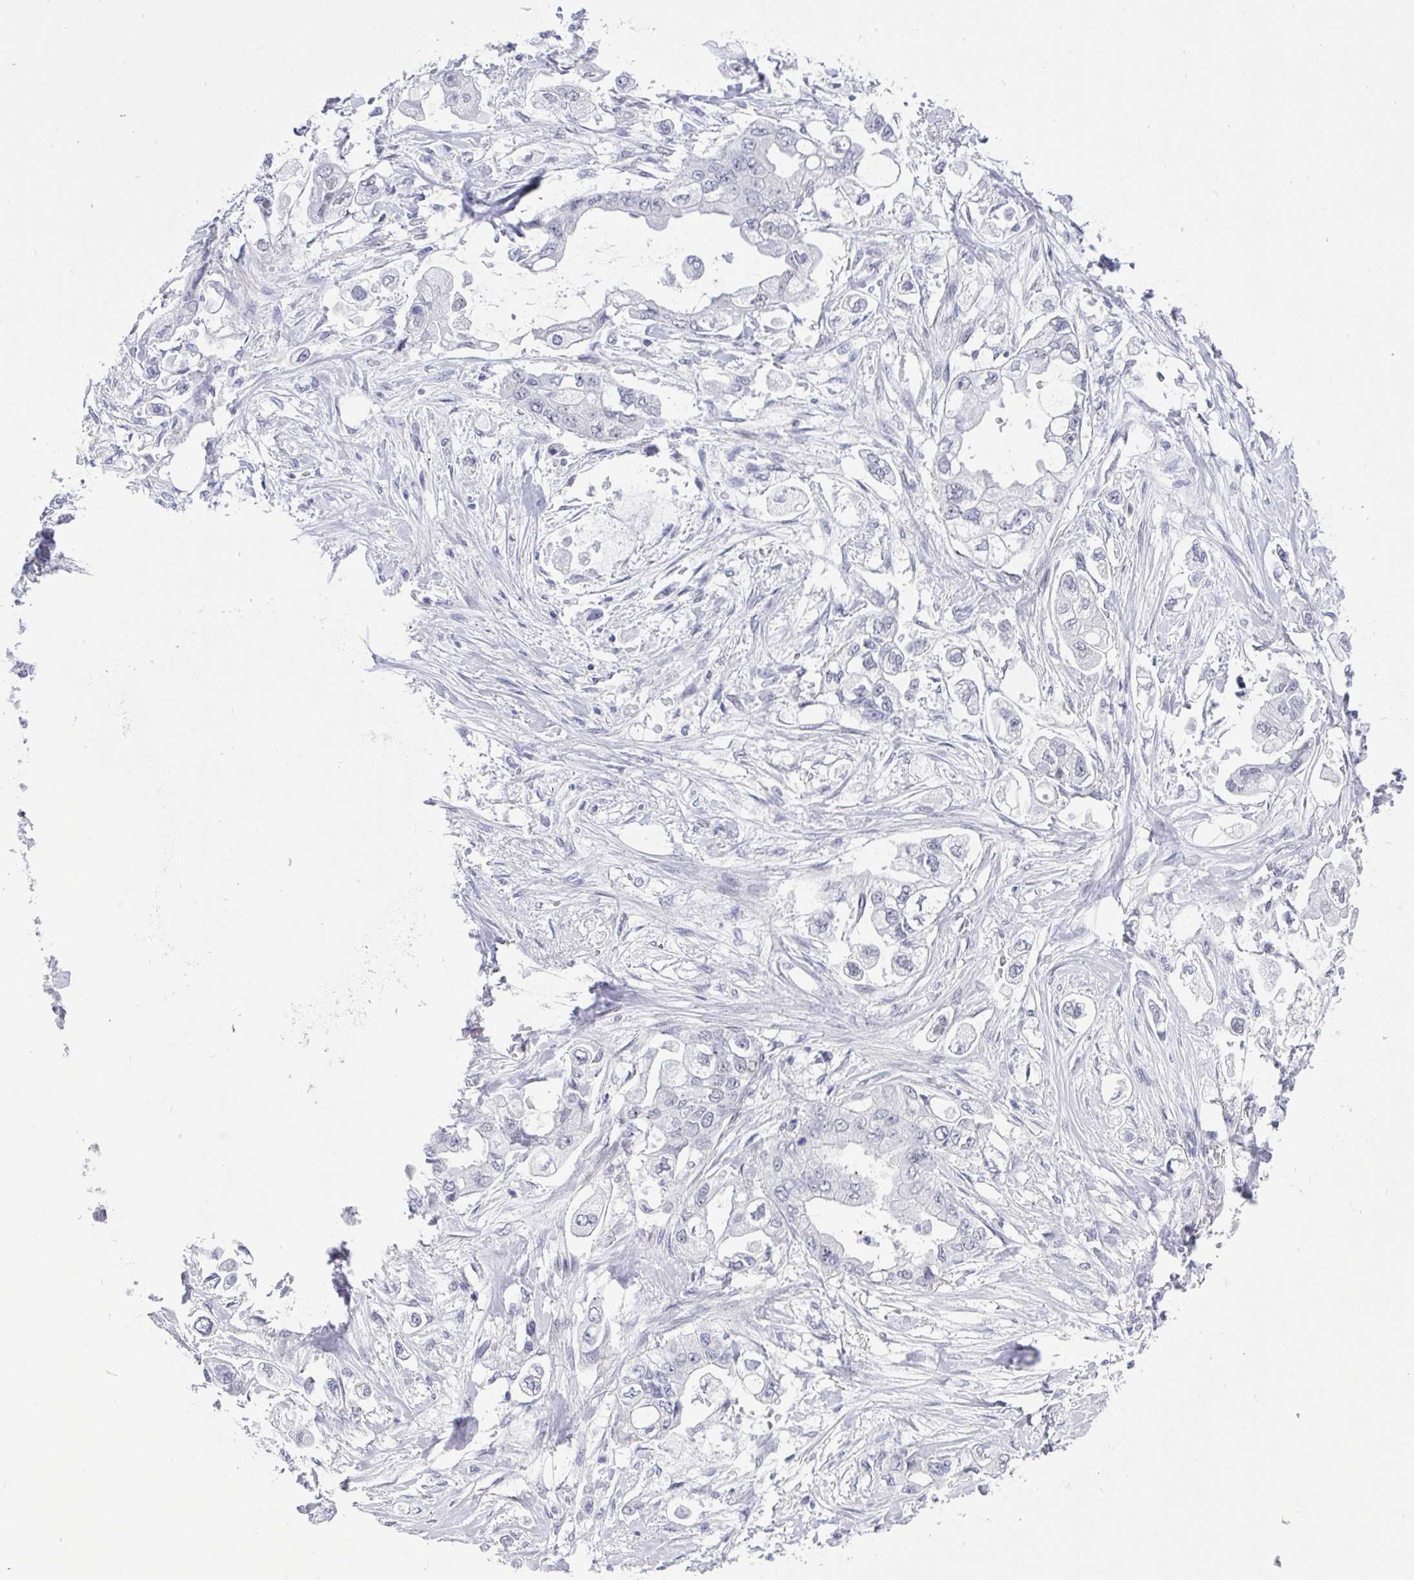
{"staining": {"intensity": "negative", "quantity": "none", "location": "none"}, "tissue": "stomach cancer", "cell_type": "Tumor cells", "image_type": "cancer", "snomed": [{"axis": "morphology", "description": "Adenocarcinoma, NOS"}, {"axis": "topography", "description": "Stomach"}], "caption": "Tumor cells are negative for protein expression in human stomach cancer (adenocarcinoma).", "gene": "FBXL22", "patient": {"sex": "male", "age": 62}}